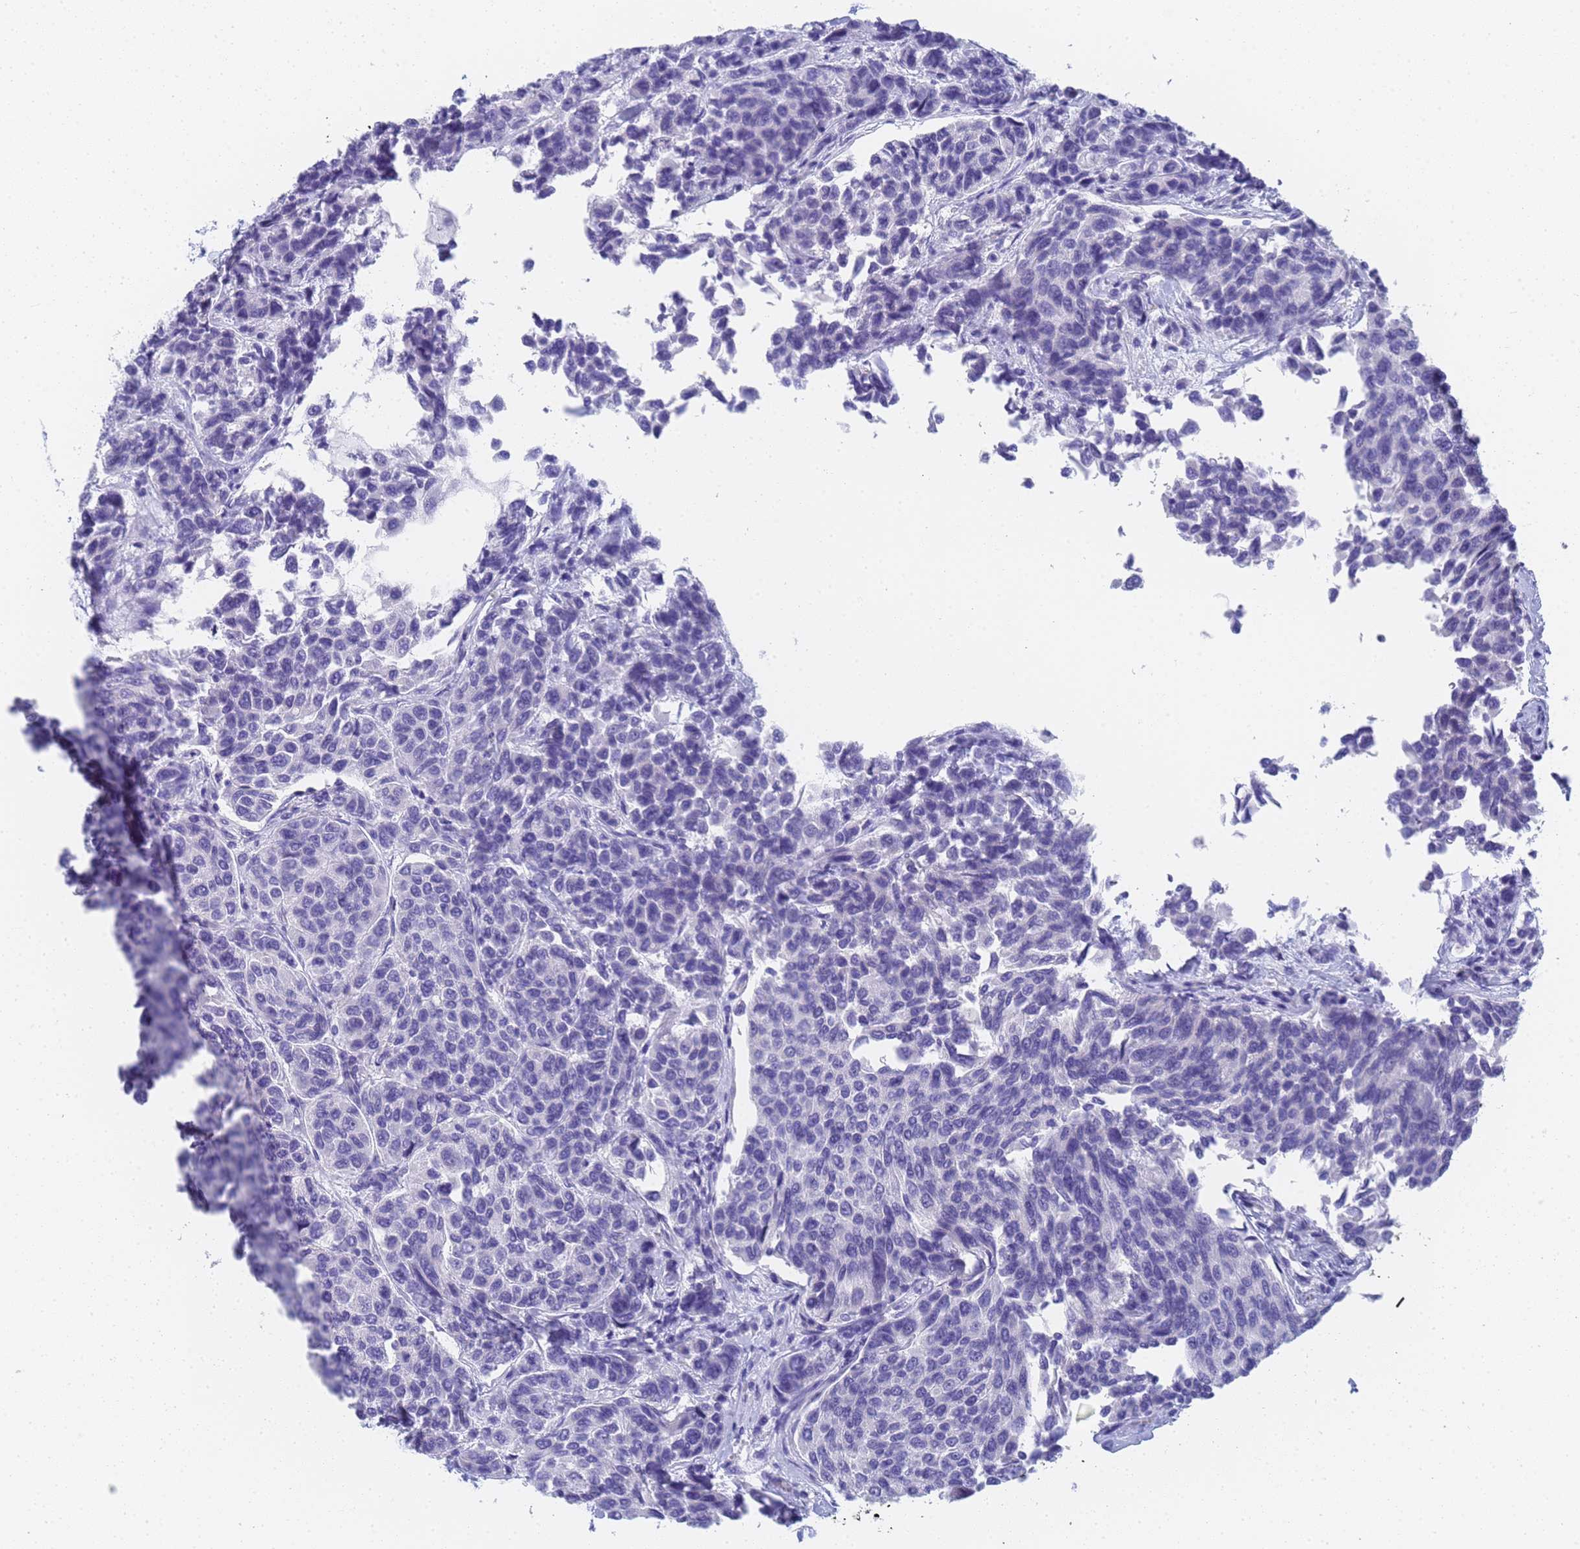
{"staining": {"intensity": "negative", "quantity": "none", "location": "none"}, "tissue": "breast cancer", "cell_type": "Tumor cells", "image_type": "cancer", "snomed": [{"axis": "morphology", "description": "Duct carcinoma"}, {"axis": "topography", "description": "Breast"}], "caption": "Immunohistochemical staining of breast infiltrating ductal carcinoma reveals no significant positivity in tumor cells.", "gene": "STATH", "patient": {"sex": "female", "age": 55}}